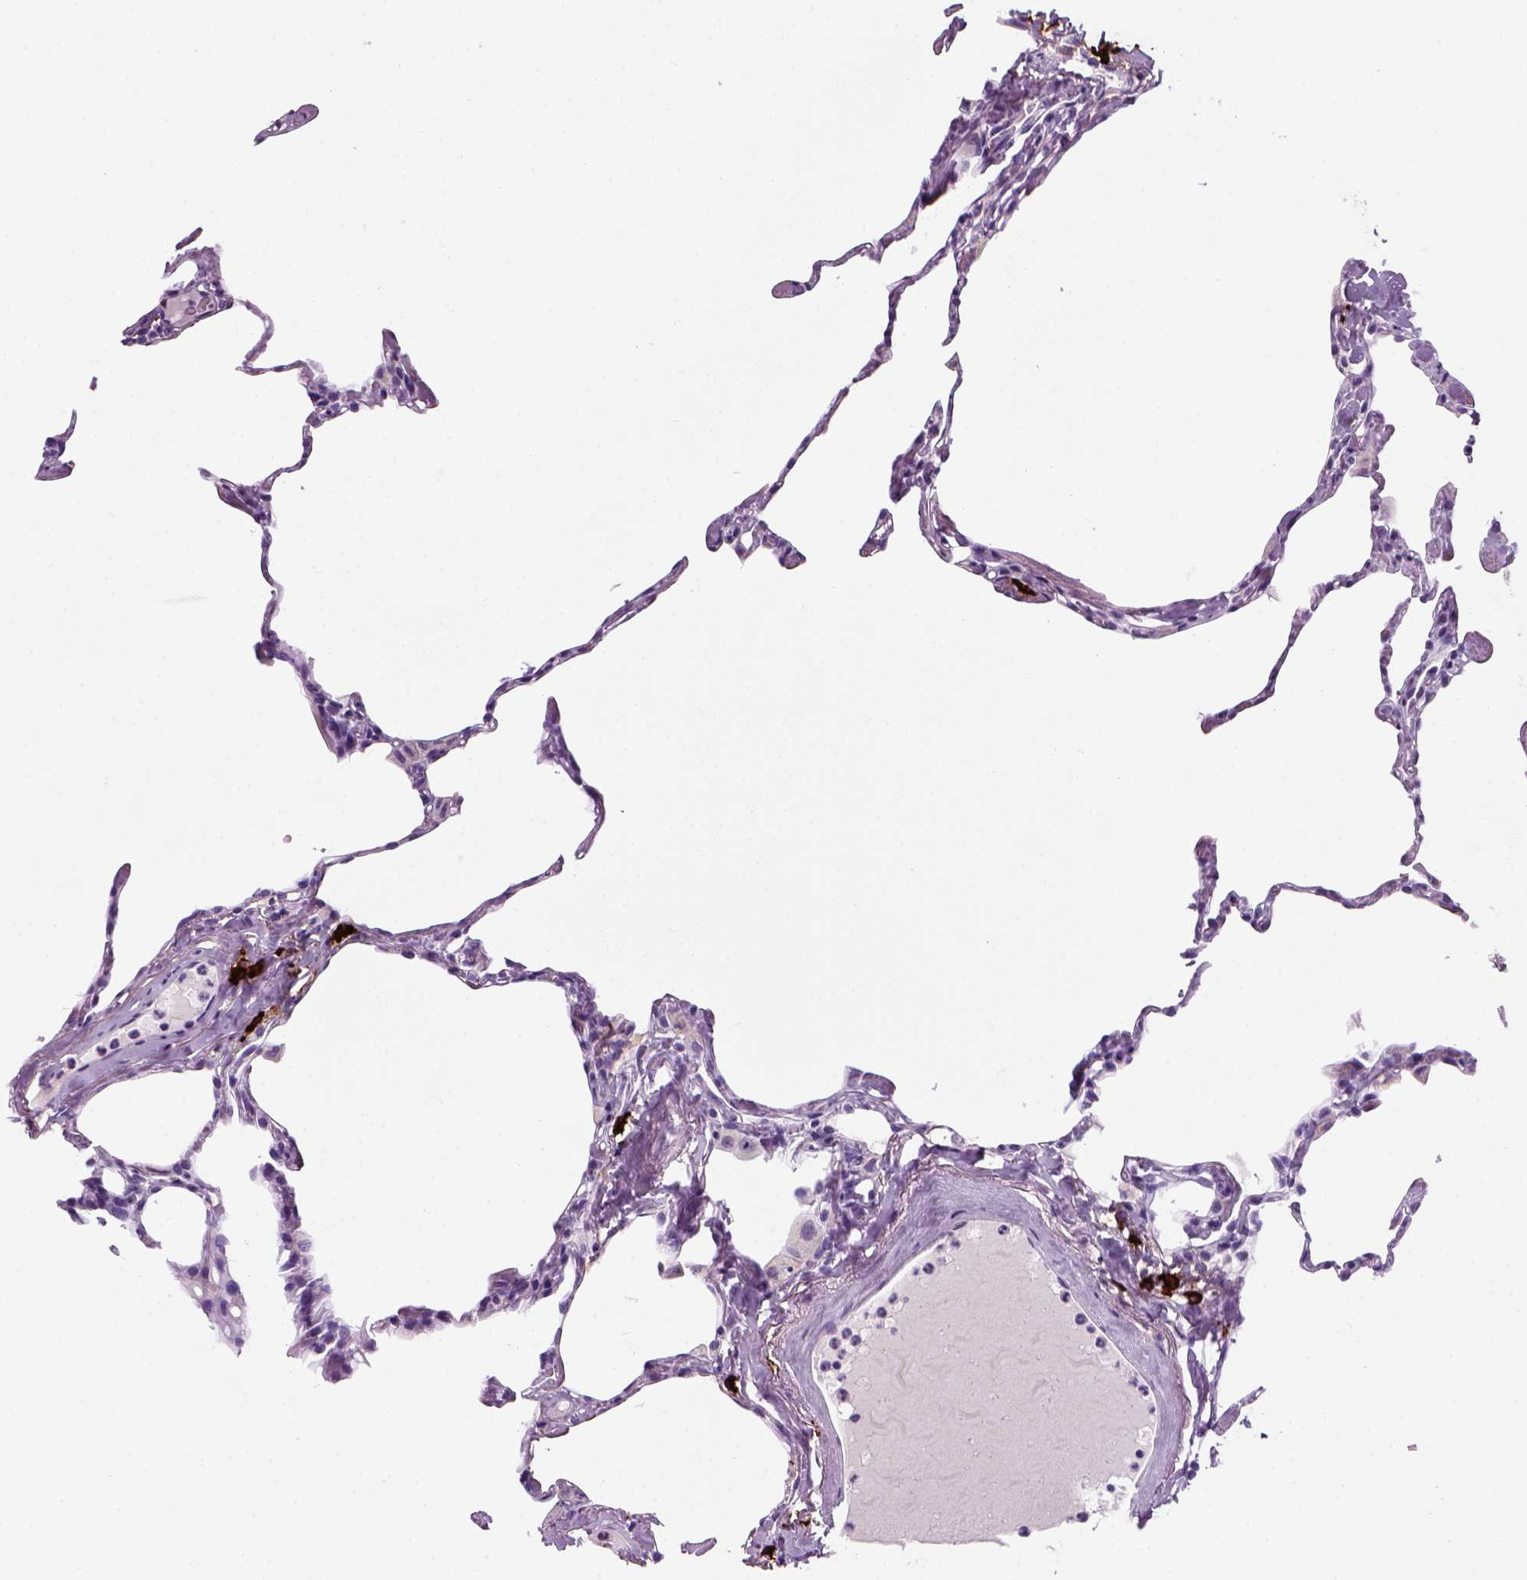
{"staining": {"intensity": "negative", "quantity": "none", "location": "none"}, "tissue": "lung", "cell_type": "Alveolar cells", "image_type": "normal", "snomed": [{"axis": "morphology", "description": "Normal tissue, NOS"}, {"axis": "topography", "description": "Lung"}], "caption": "High magnification brightfield microscopy of normal lung stained with DAB (brown) and counterstained with hematoxylin (blue): alveolar cells show no significant expression. Nuclei are stained in blue.", "gene": "MZB1", "patient": {"sex": "male", "age": 65}}